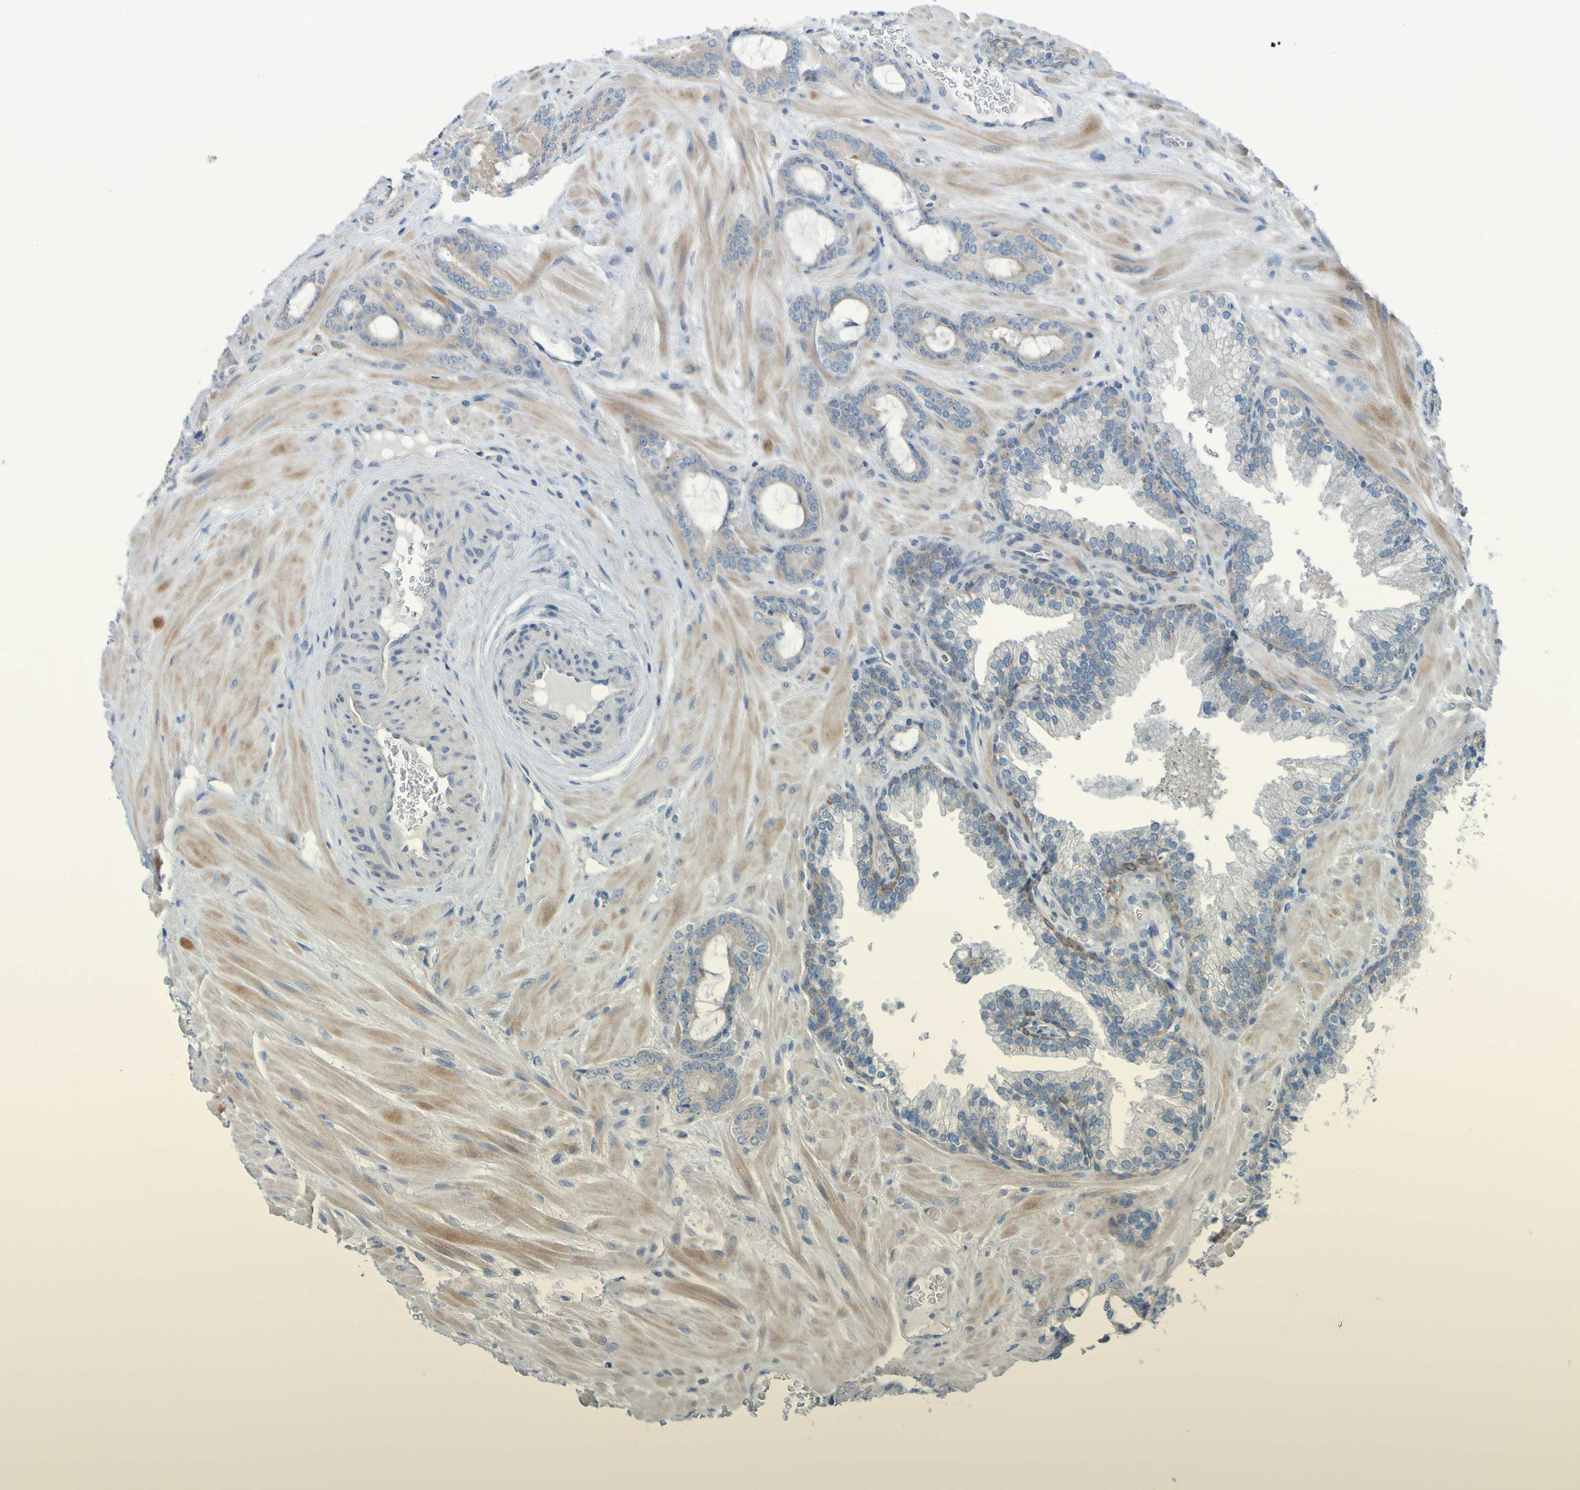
{"staining": {"intensity": "weak", "quantity": "<25%", "location": "cytoplasmic/membranous"}, "tissue": "prostate cancer", "cell_type": "Tumor cells", "image_type": "cancer", "snomed": [{"axis": "morphology", "description": "Adenocarcinoma, Low grade"}, {"axis": "topography", "description": "Prostate"}], "caption": "Protein analysis of prostate cancer exhibits no significant expression in tumor cells.", "gene": "NPRL3", "patient": {"sex": "male", "age": 63}}